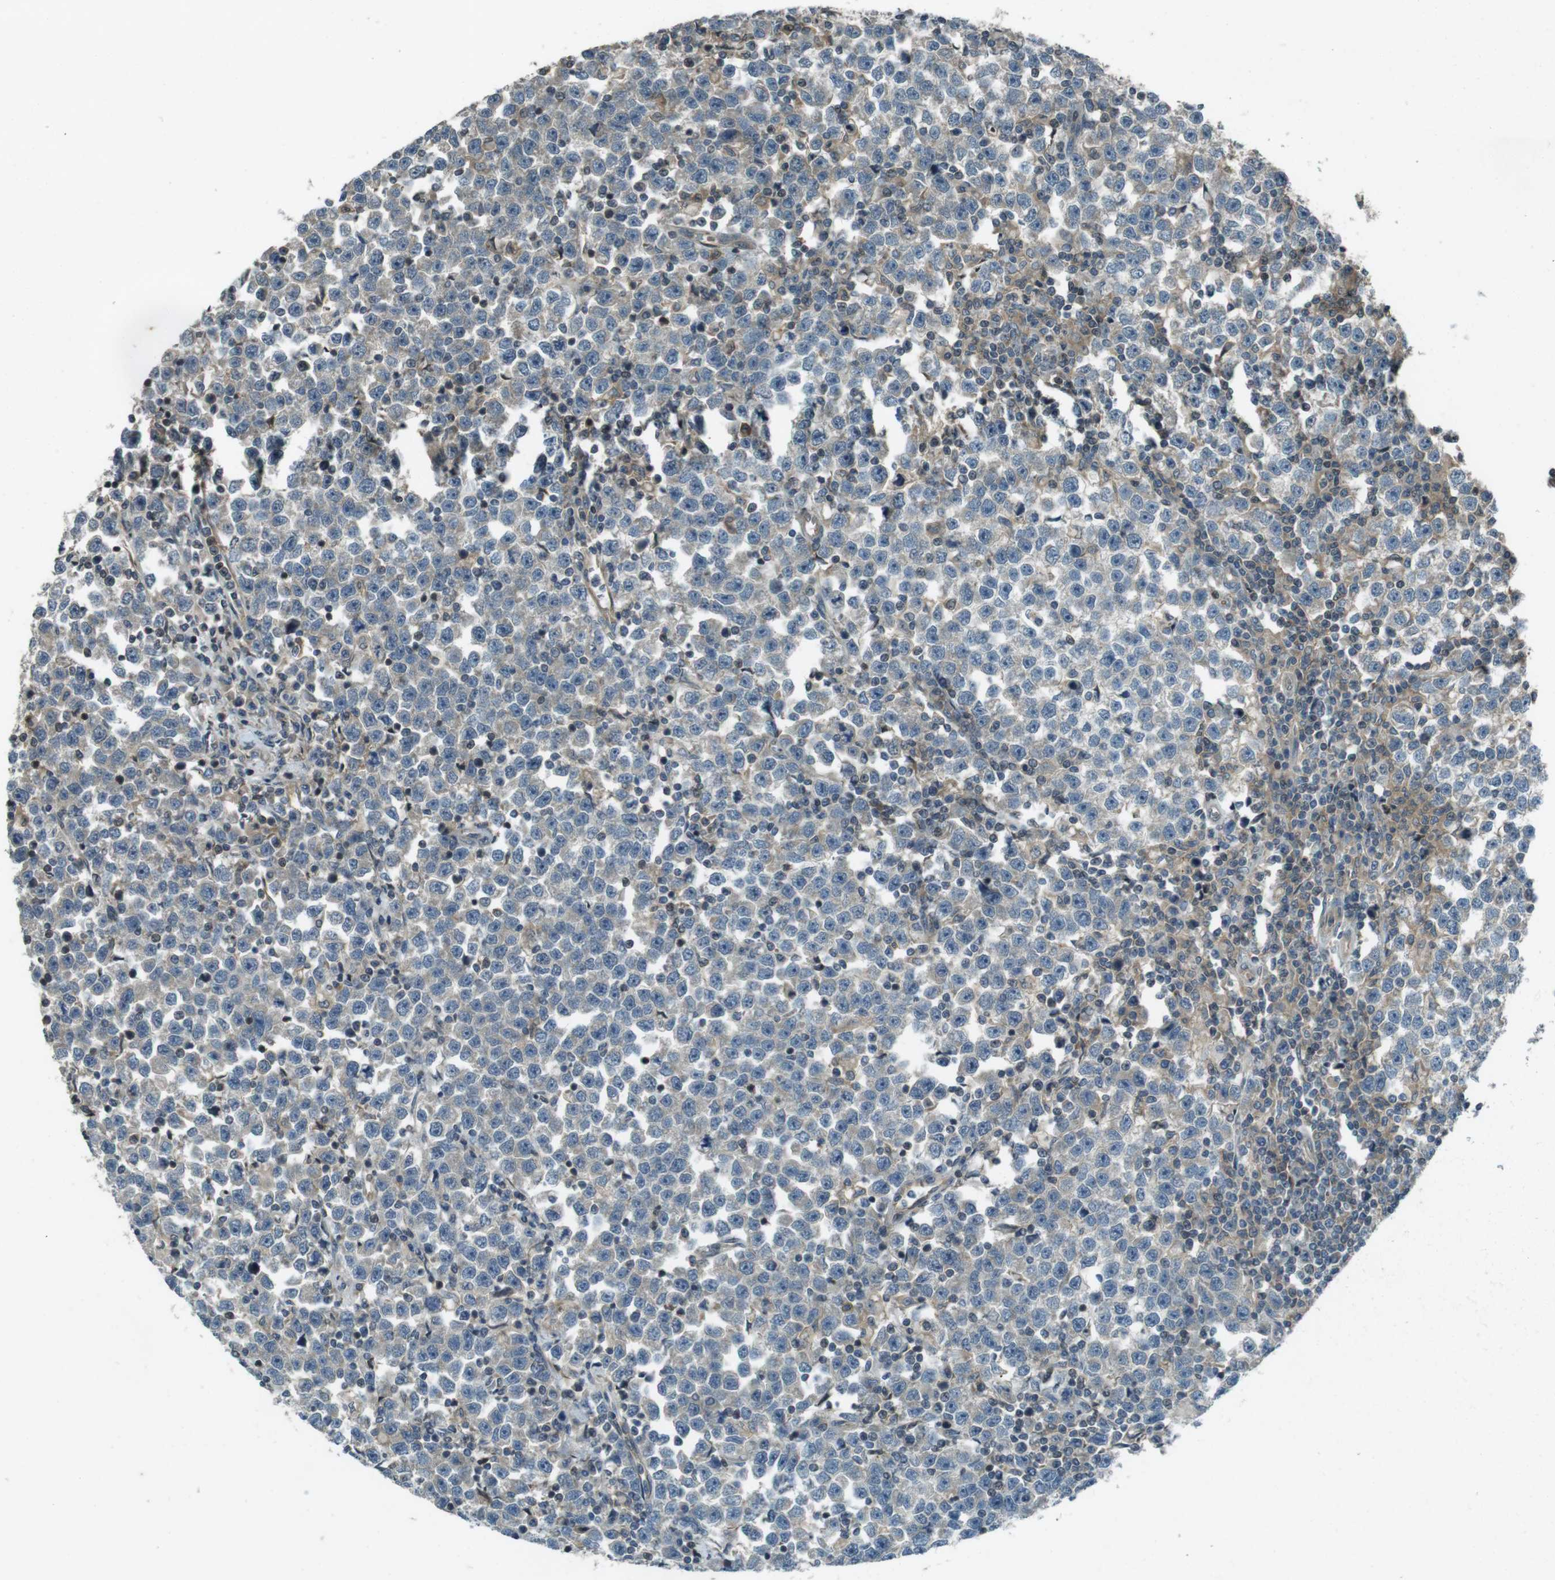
{"staining": {"intensity": "weak", "quantity": "<25%", "location": "cytoplasmic/membranous"}, "tissue": "testis cancer", "cell_type": "Tumor cells", "image_type": "cancer", "snomed": [{"axis": "morphology", "description": "Seminoma, NOS"}, {"axis": "topography", "description": "Testis"}], "caption": "IHC of testis seminoma reveals no positivity in tumor cells. Brightfield microscopy of immunohistochemistry (IHC) stained with DAB (3,3'-diaminobenzidine) (brown) and hematoxylin (blue), captured at high magnification.", "gene": "ZYX", "patient": {"sex": "male", "age": 43}}